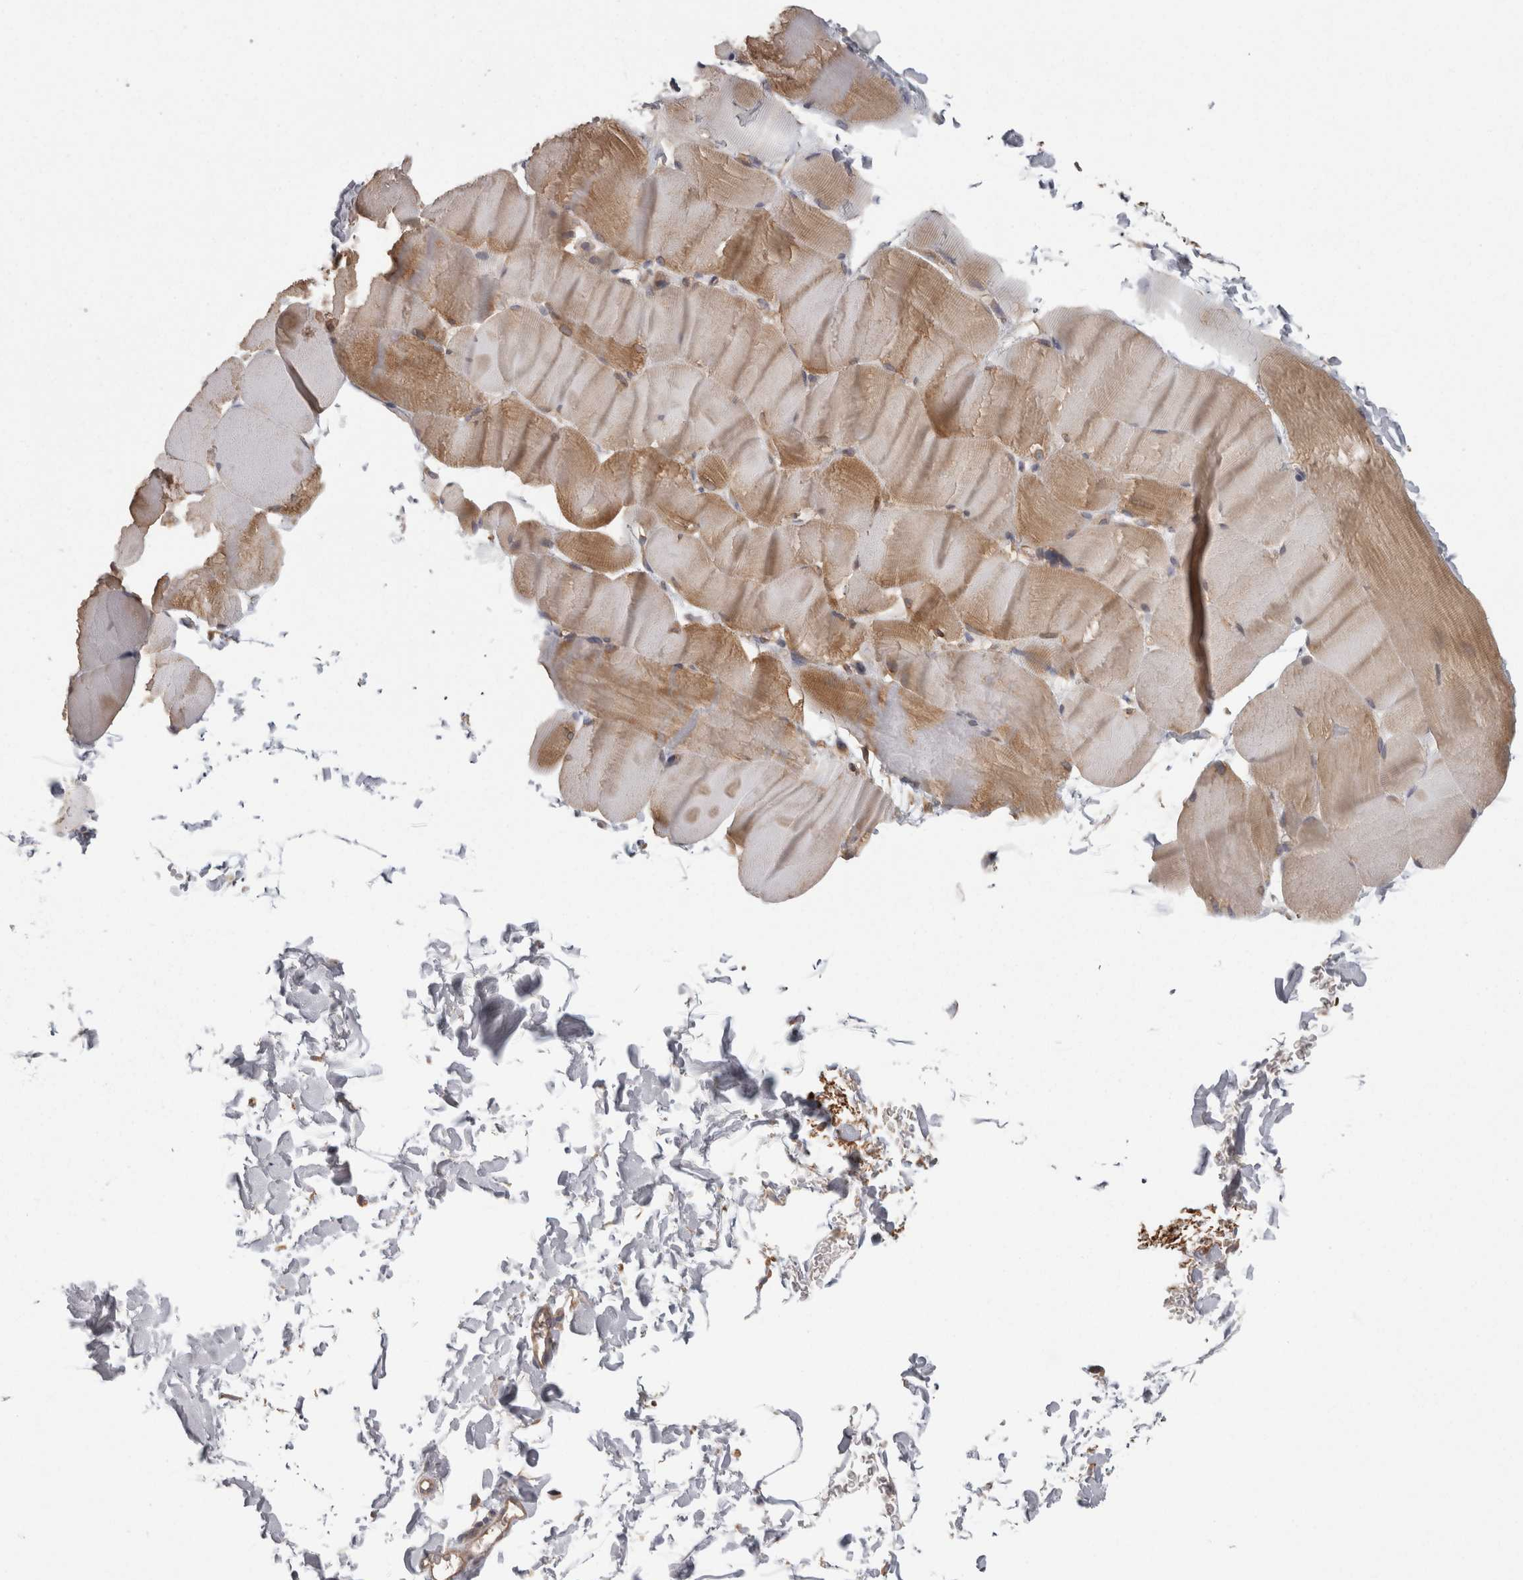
{"staining": {"intensity": "moderate", "quantity": ">75%", "location": "cytoplasmic/membranous"}, "tissue": "skeletal muscle", "cell_type": "Myocytes", "image_type": "normal", "snomed": [{"axis": "morphology", "description": "Normal tissue, NOS"}, {"axis": "topography", "description": "Skin"}, {"axis": "topography", "description": "Skeletal muscle"}], "caption": "Moderate cytoplasmic/membranous staining for a protein is present in approximately >75% of myocytes of benign skeletal muscle using IHC.", "gene": "SMCR8", "patient": {"sex": "male", "age": 83}}